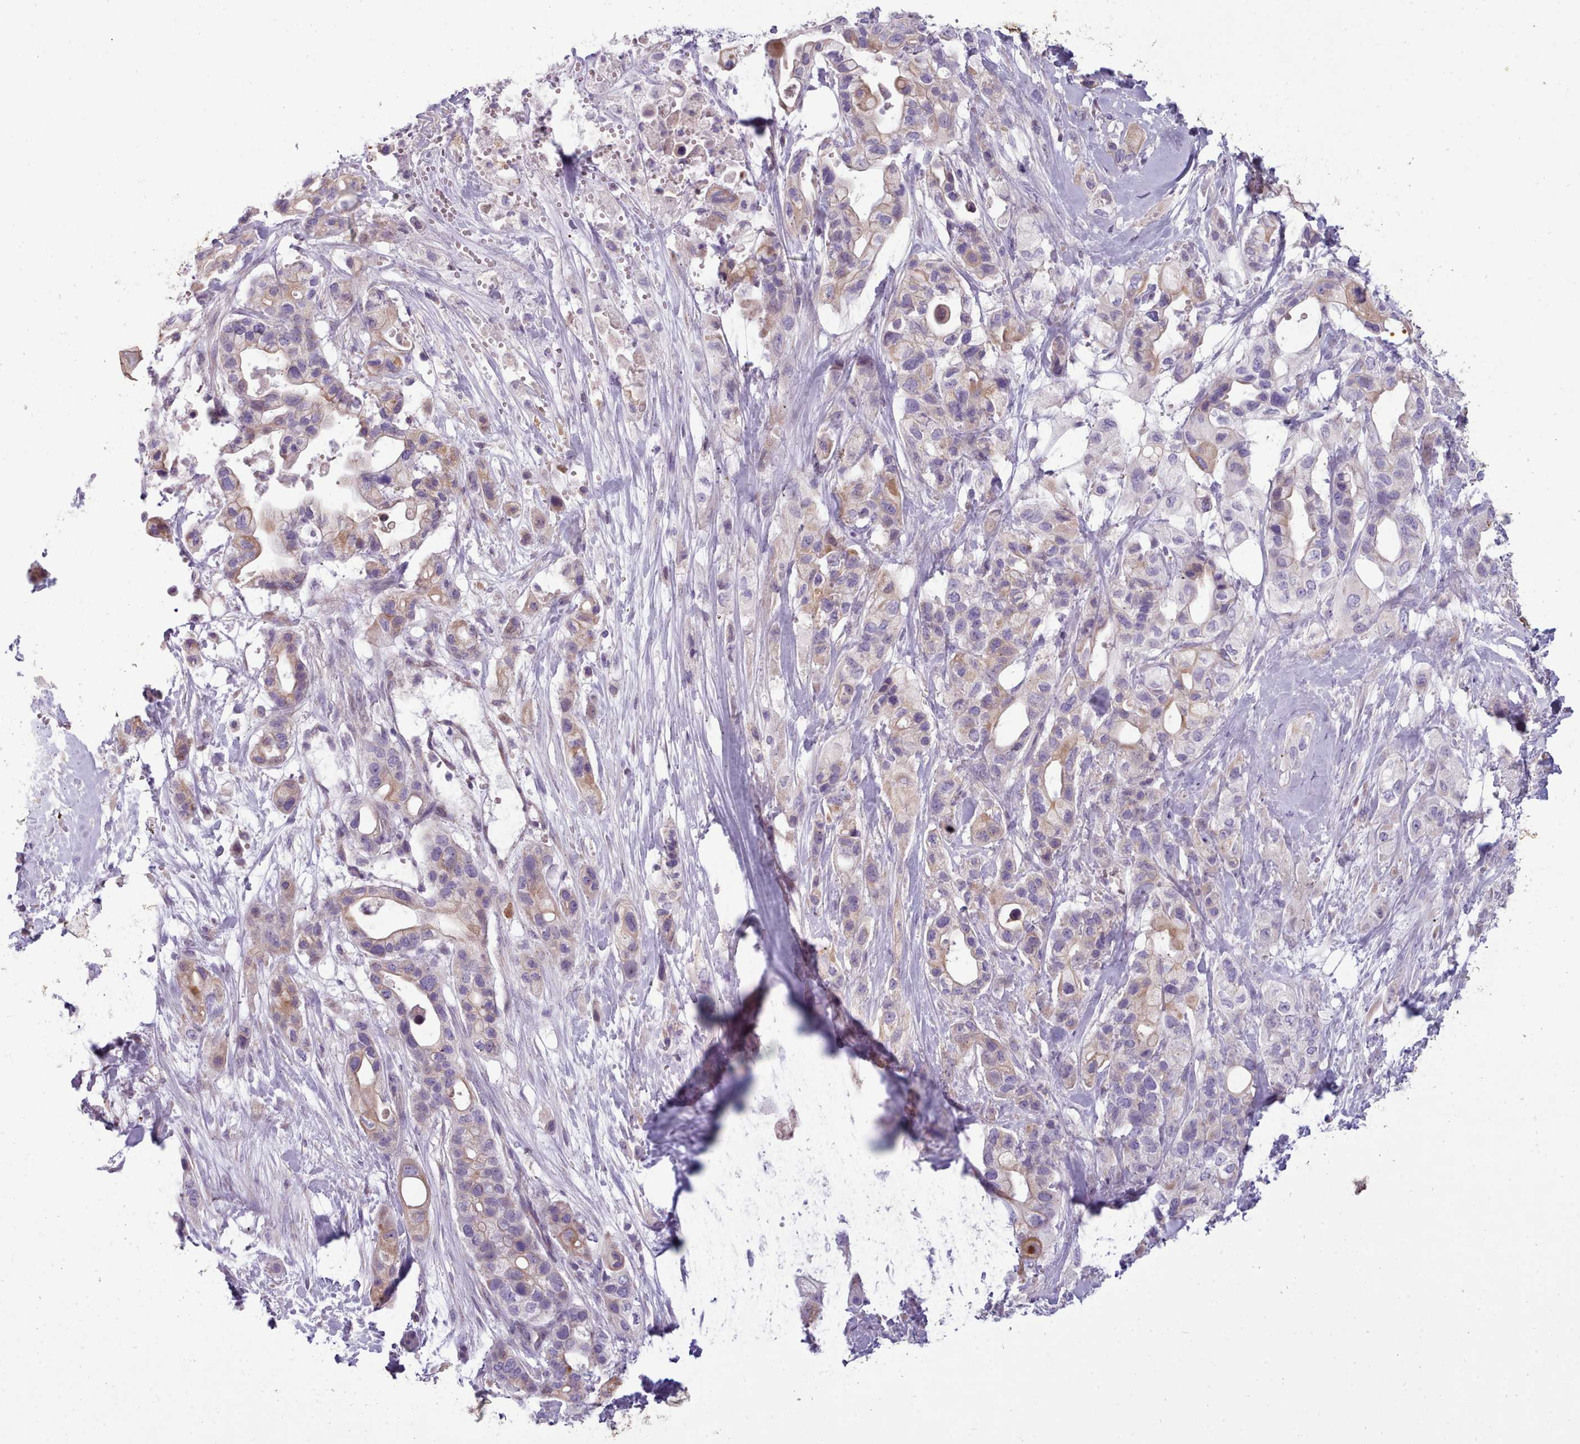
{"staining": {"intensity": "moderate", "quantity": "25%-75%", "location": "cytoplasmic/membranous"}, "tissue": "pancreatic cancer", "cell_type": "Tumor cells", "image_type": "cancer", "snomed": [{"axis": "morphology", "description": "Adenocarcinoma, NOS"}, {"axis": "topography", "description": "Pancreas"}], "caption": "DAB immunohistochemical staining of human pancreatic adenocarcinoma exhibits moderate cytoplasmic/membranous protein expression in about 25%-75% of tumor cells.", "gene": "SLC52A3", "patient": {"sex": "male", "age": 44}}